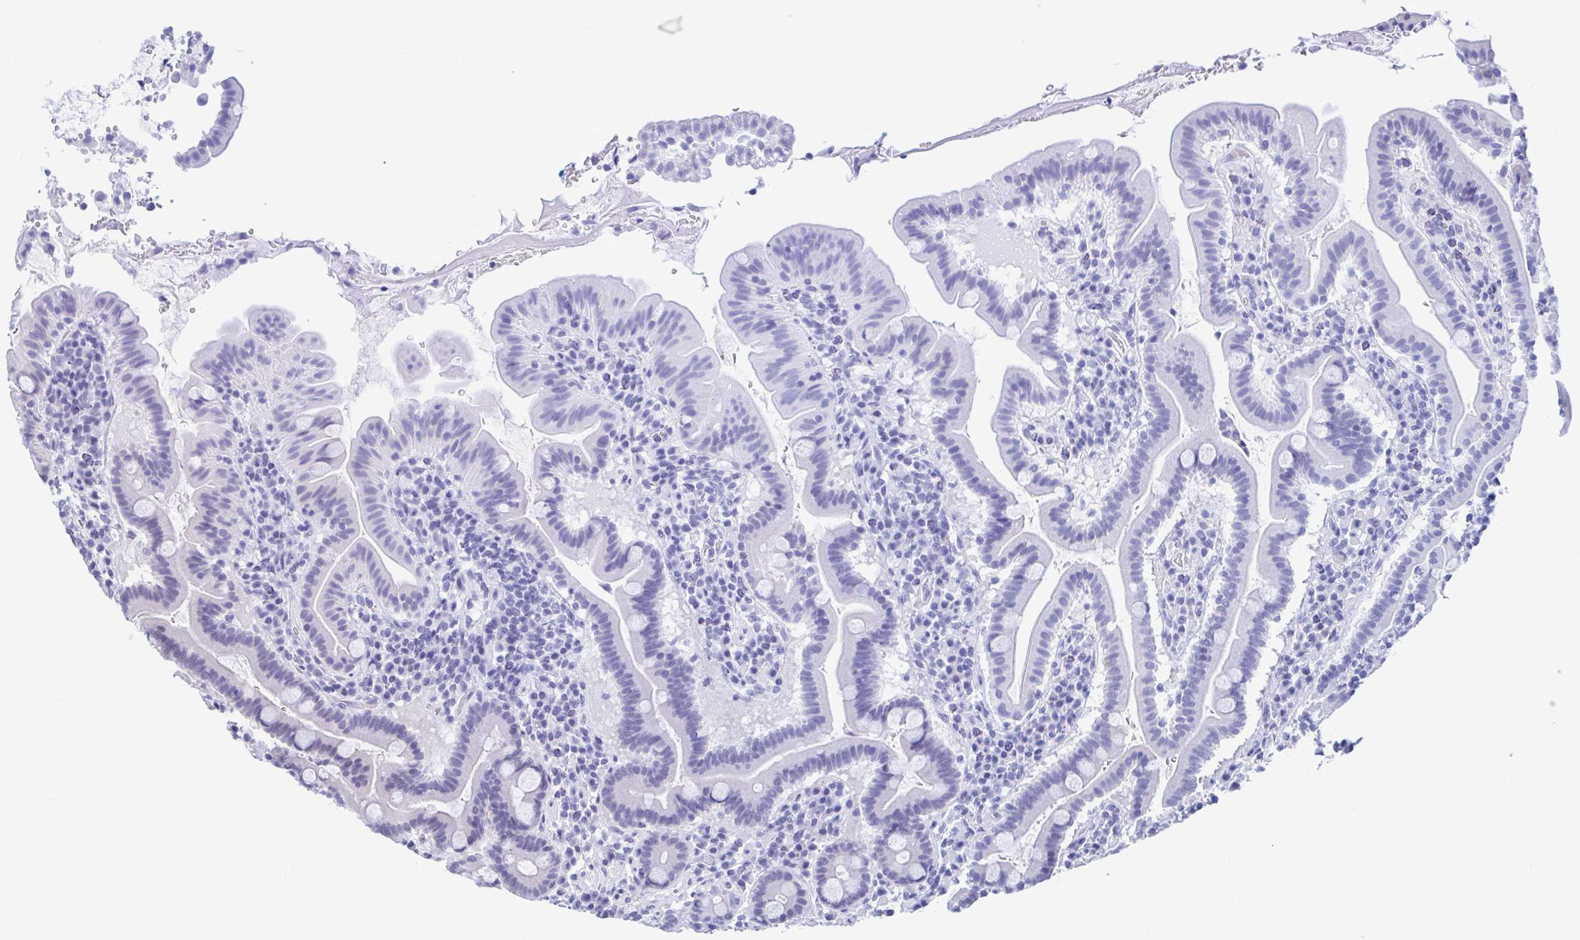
{"staining": {"intensity": "negative", "quantity": "none", "location": "none"}, "tissue": "small intestine", "cell_type": "Glandular cells", "image_type": "normal", "snomed": [{"axis": "morphology", "description": "Normal tissue, NOS"}, {"axis": "topography", "description": "Small intestine"}], "caption": "Glandular cells show no significant expression in normal small intestine. (Immunohistochemistry (ihc), brightfield microscopy, high magnification).", "gene": "PERM1", "patient": {"sex": "male", "age": 26}}